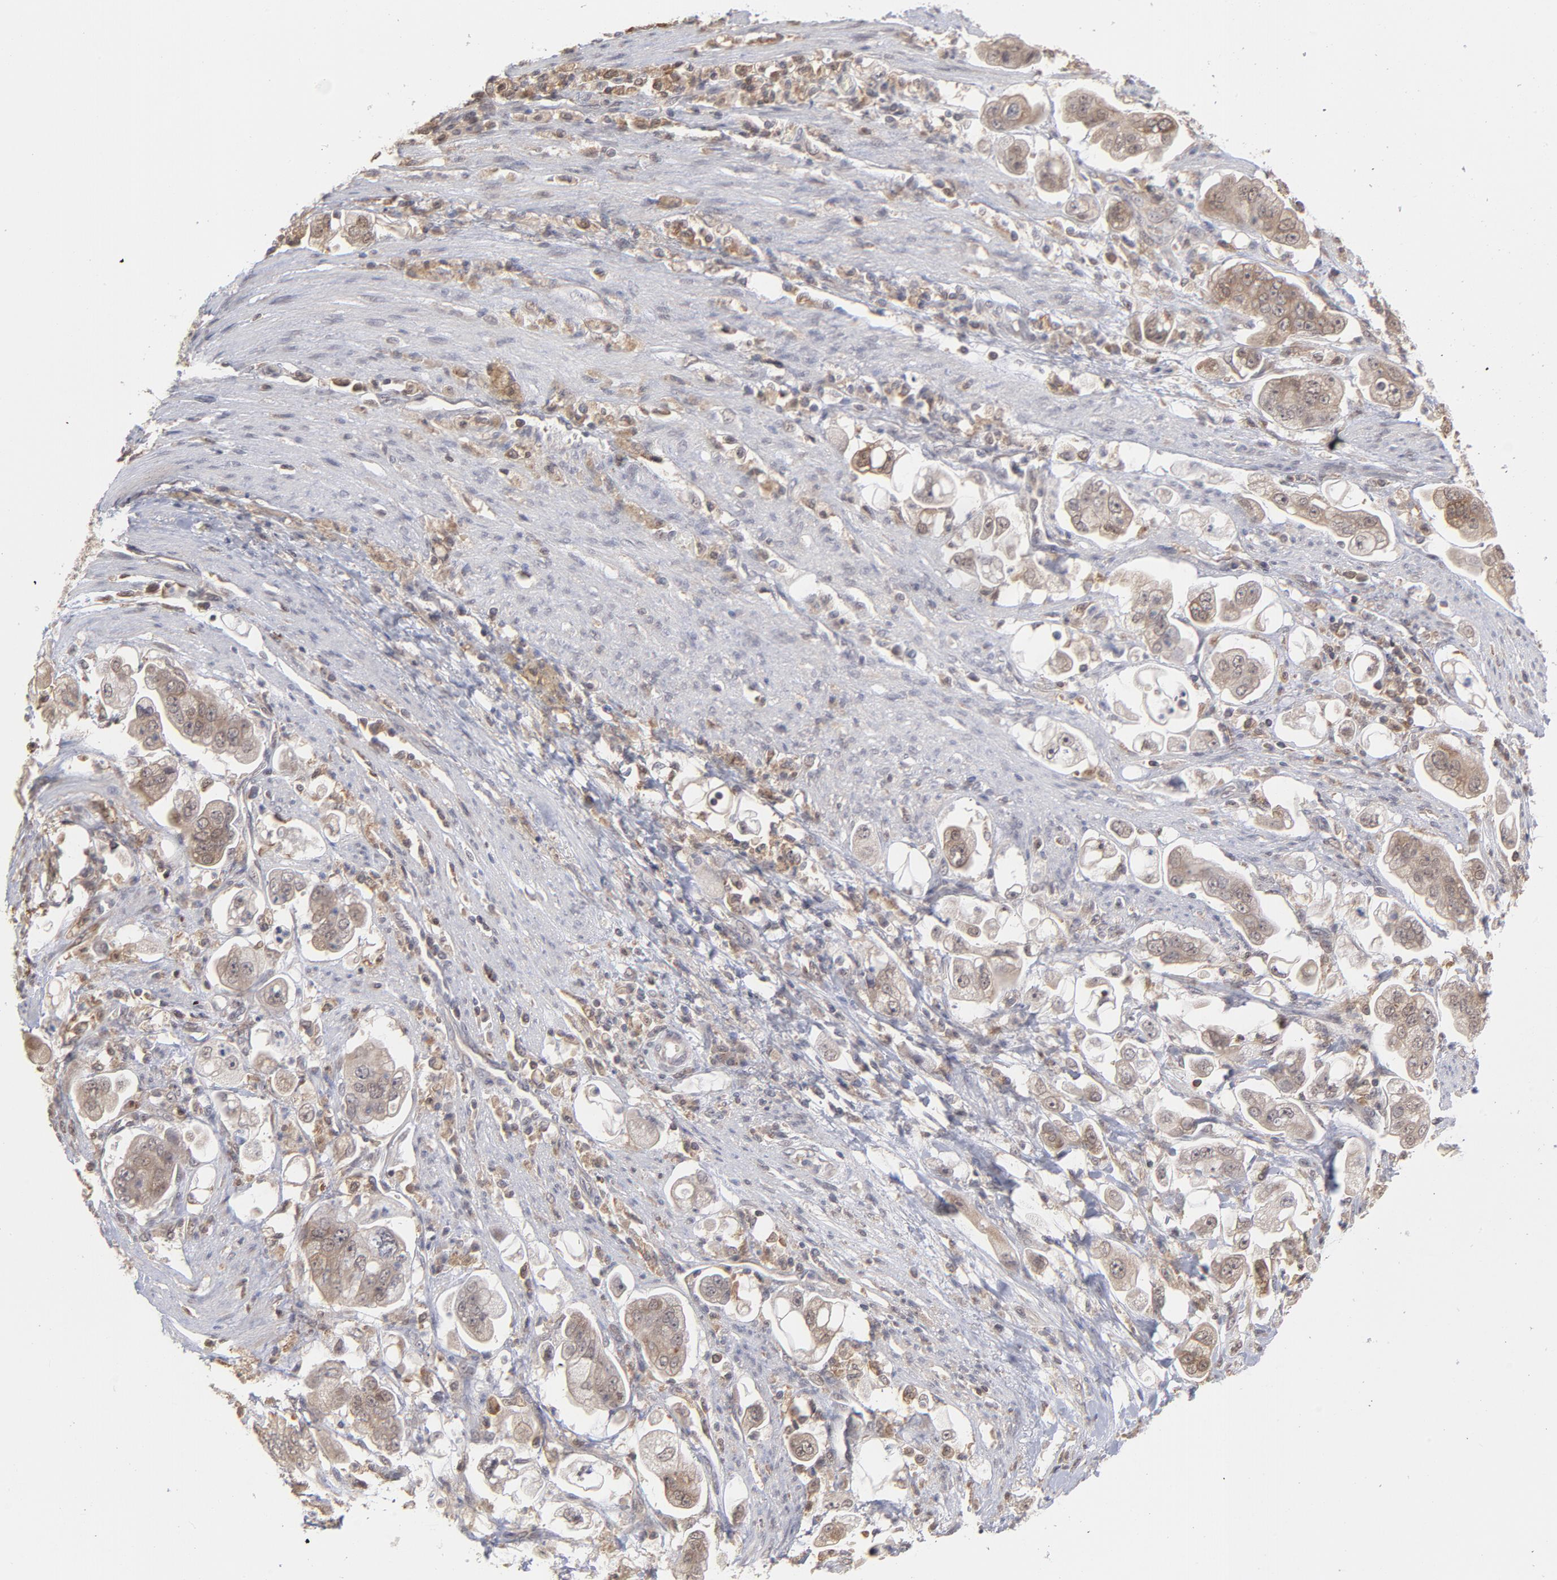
{"staining": {"intensity": "moderate", "quantity": "<25%", "location": "cytoplasmic/membranous"}, "tissue": "stomach cancer", "cell_type": "Tumor cells", "image_type": "cancer", "snomed": [{"axis": "morphology", "description": "Adenocarcinoma, NOS"}, {"axis": "topography", "description": "Stomach"}], "caption": "Brown immunohistochemical staining in human stomach cancer (adenocarcinoma) displays moderate cytoplasmic/membranous positivity in approximately <25% of tumor cells.", "gene": "OAS1", "patient": {"sex": "male", "age": 62}}